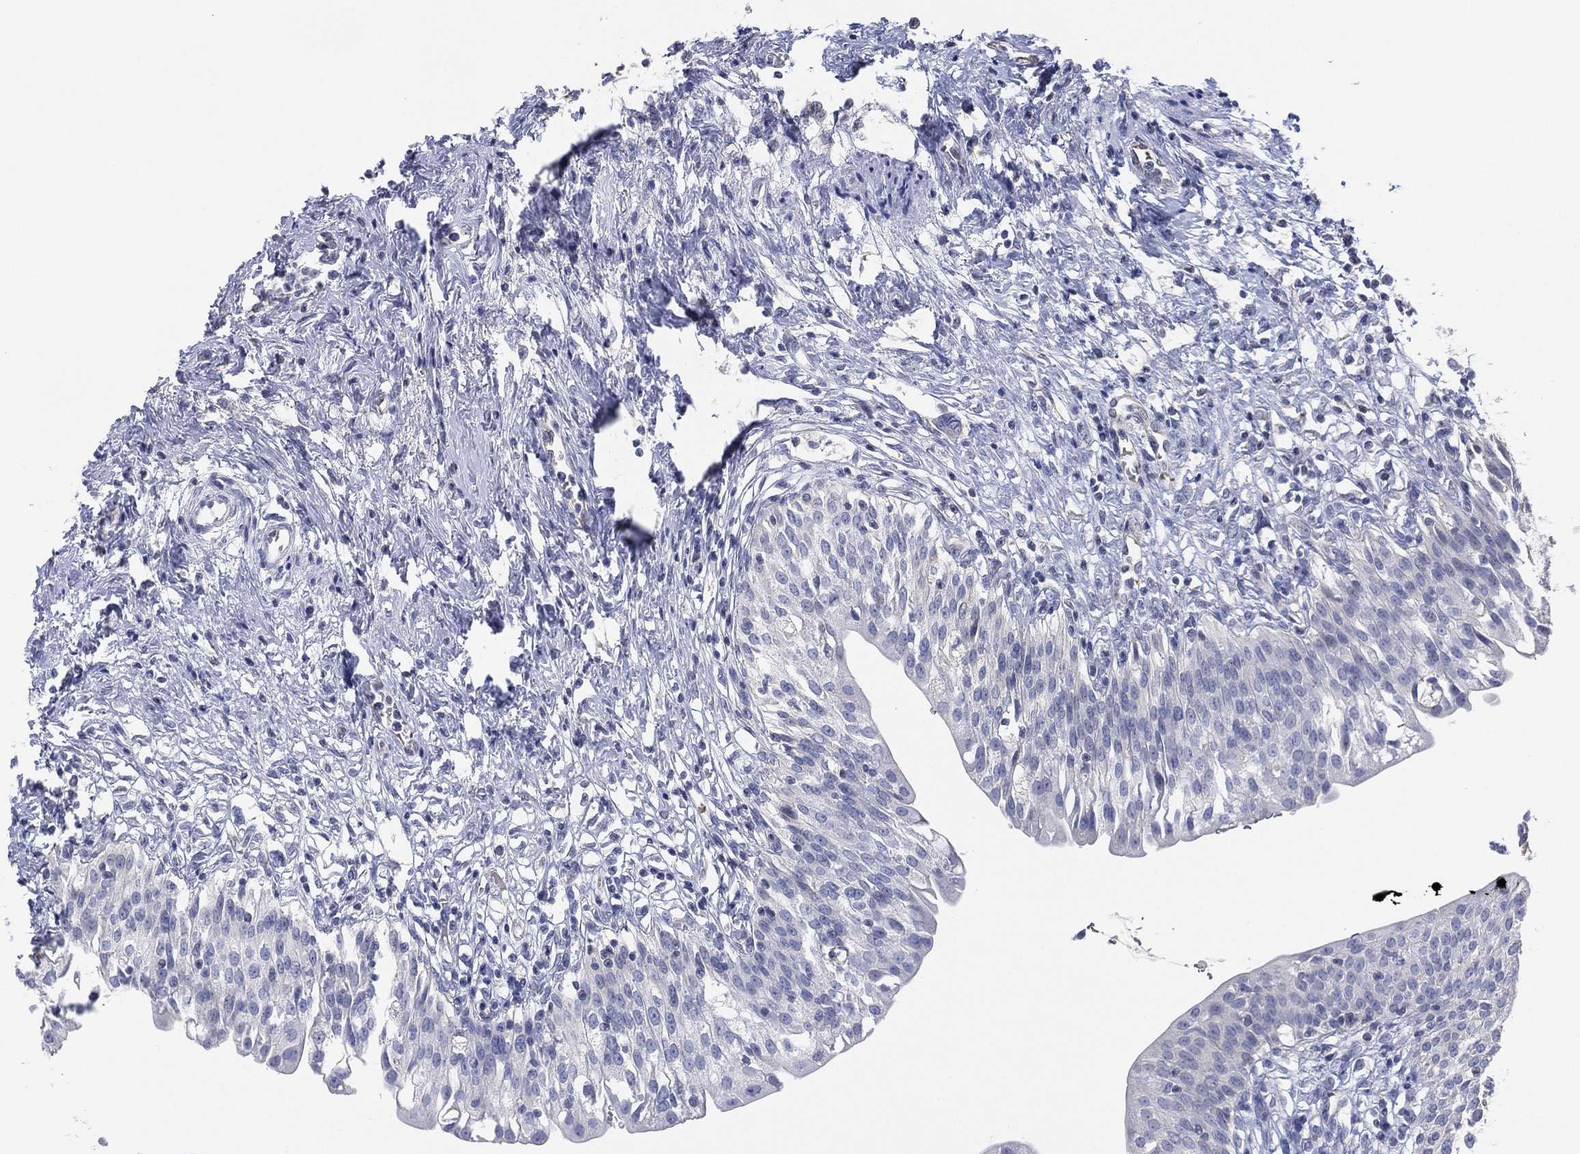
{"staining": {"intensity": "negative", "quantity": "none", "location": "none"}, "tissue": "urinary bladder", "cell_type": "Urothelial cells", "image_type": "normal", "snomed": [{"axis": "morphology", "description": "Normal tissue, NOS"}, {"axis": "topography", "description": "Urinary bladder"}], "caption": "This is an immunohistochemistry (IHC) histopathology image of normal urinary bladder. There is no positivity in urothelial cells.", "gene": "CFTR", "patient": {"sex": "male", "age": 76}}